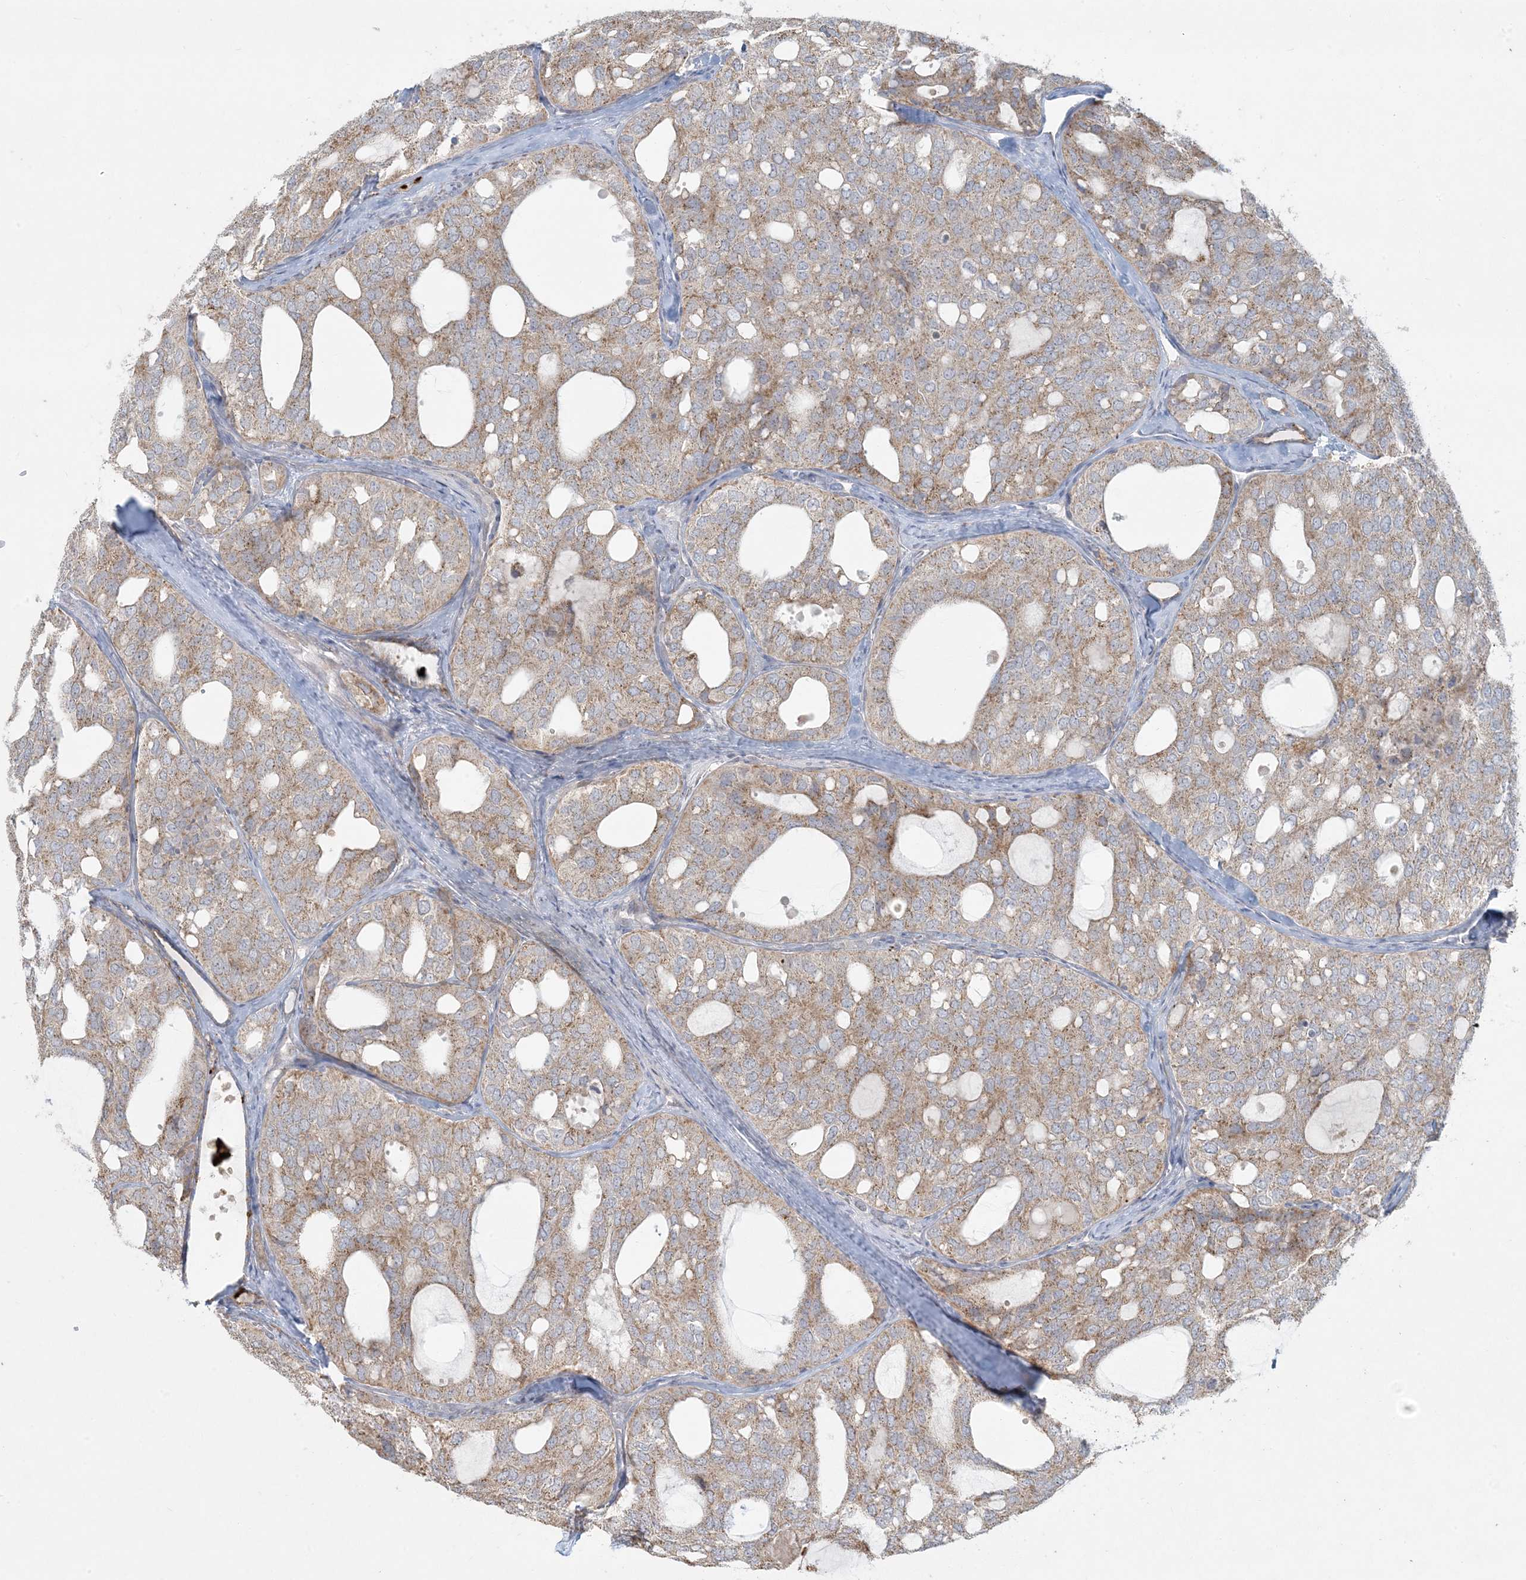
{"staining": {"intensity": "weak", "quantity": ">75%", "location": "cytoplasmic/membranous"}, "tissue": "thyroid cancer", "cell_type": "Tumor cells", "image_type": "cancer", "snomed": [{"axis": "morphology", "description": "Follicular adenoma carcinoma, NOS"}, {"axis": "topography", "description": "Thyroid gland"}], "caption": "Tumor cells exhibit low levels of weak cytoplasmic/membranous staining in about >75% of cells in thyroid cancer (follicular adenoma carcinoma).", "gene": "MCAT", "patient": {"sex": "male", "age": 75}}